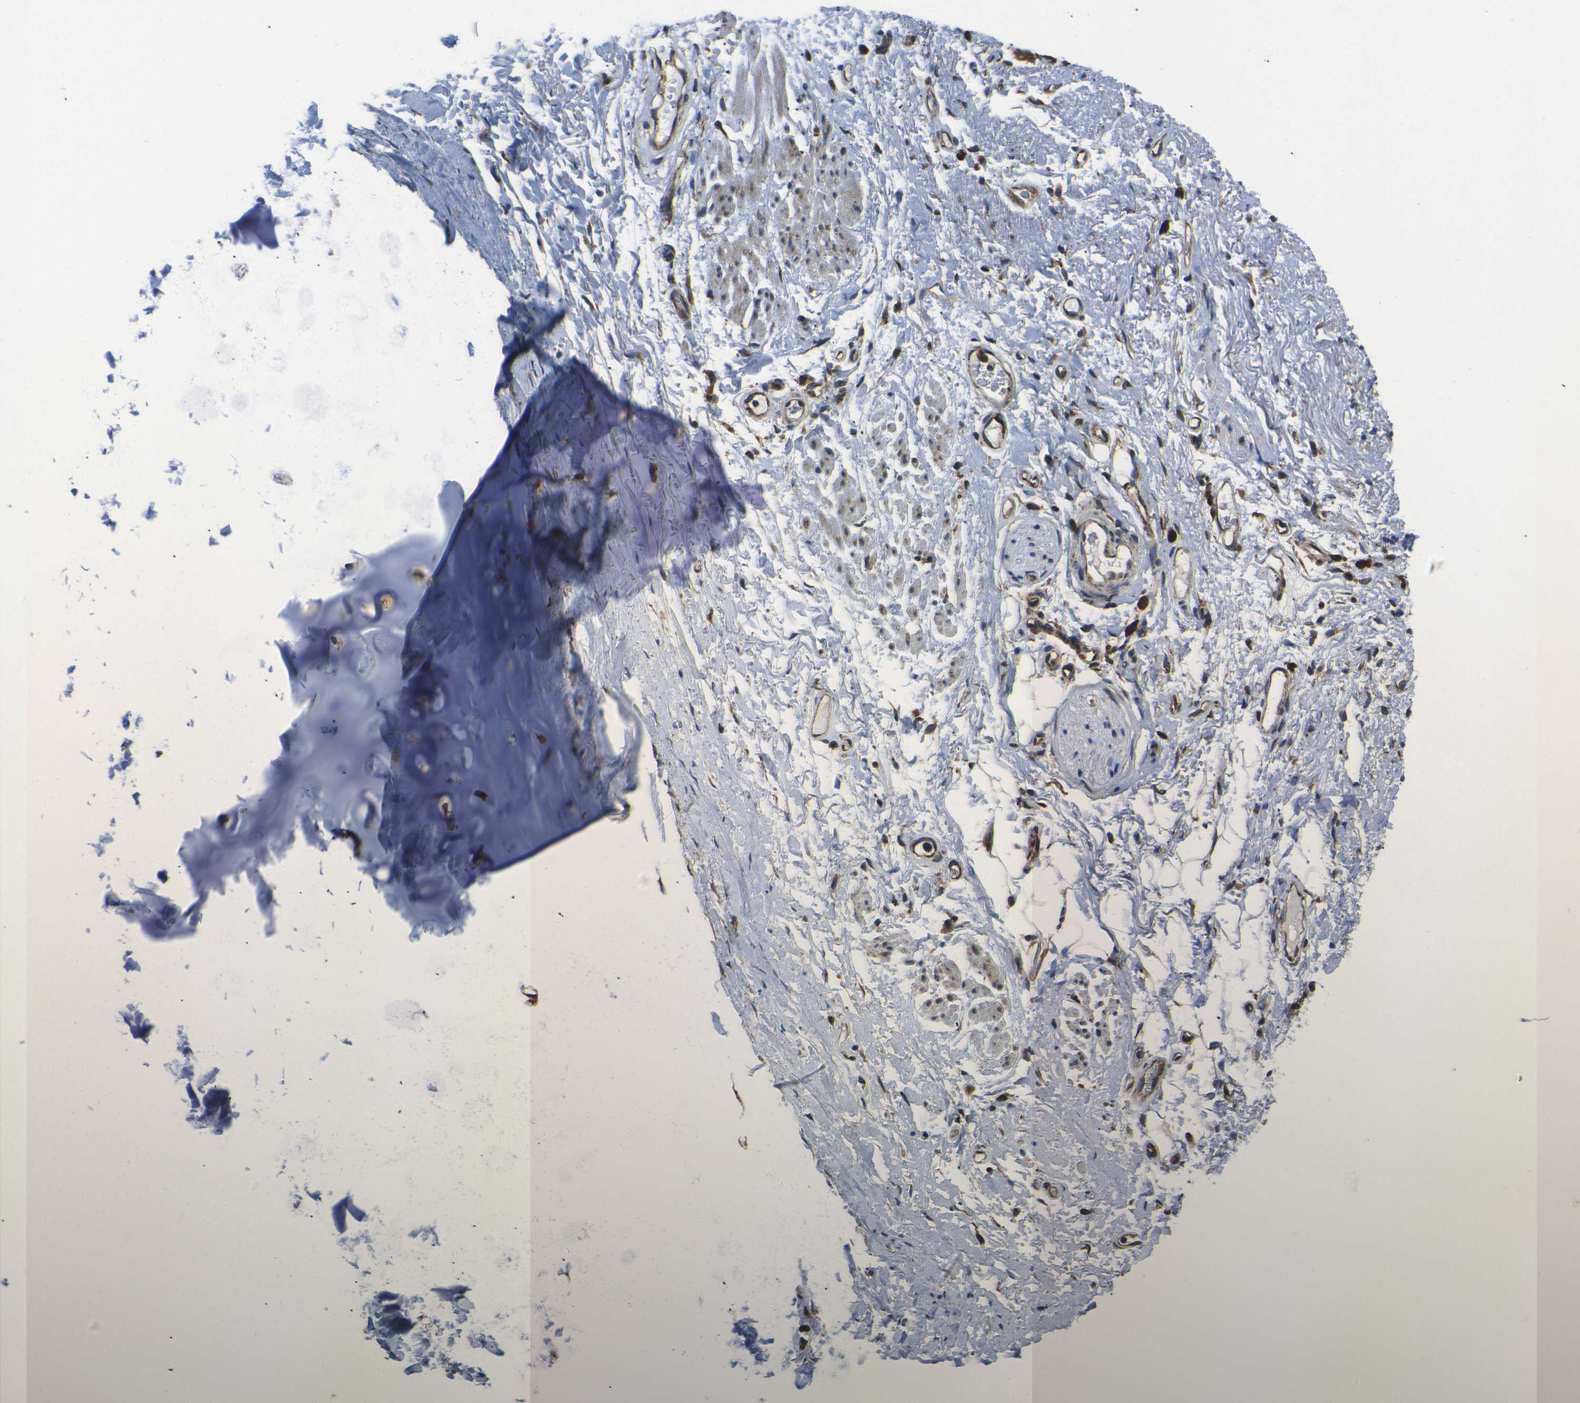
{"staining": {"intensity": "weak", "quantity": ">75%", "location": "cytoplasmic/membranous"}, "tissue": "adipose tissue", "cell_type": "Adipocytes", "image_type": "normal", "snomed": [{"axis": "morphology", "description": "Normal tissue, NOS"}, {"axis": "topography", "description": "Cartilage tissue"}, {"axis": "topography", "description": "Bronchus"}], "caption": "Immunohistochemical staining of normal adipose tissue demonstrates >75% levels of weak cytoplasmic/membranous protein expression in approximately >75% of adipocytes. (IHC, brightfield microscopy, high magnification).", "gene": "RPSA", "patient": {"sex": "female", "age": 73}}